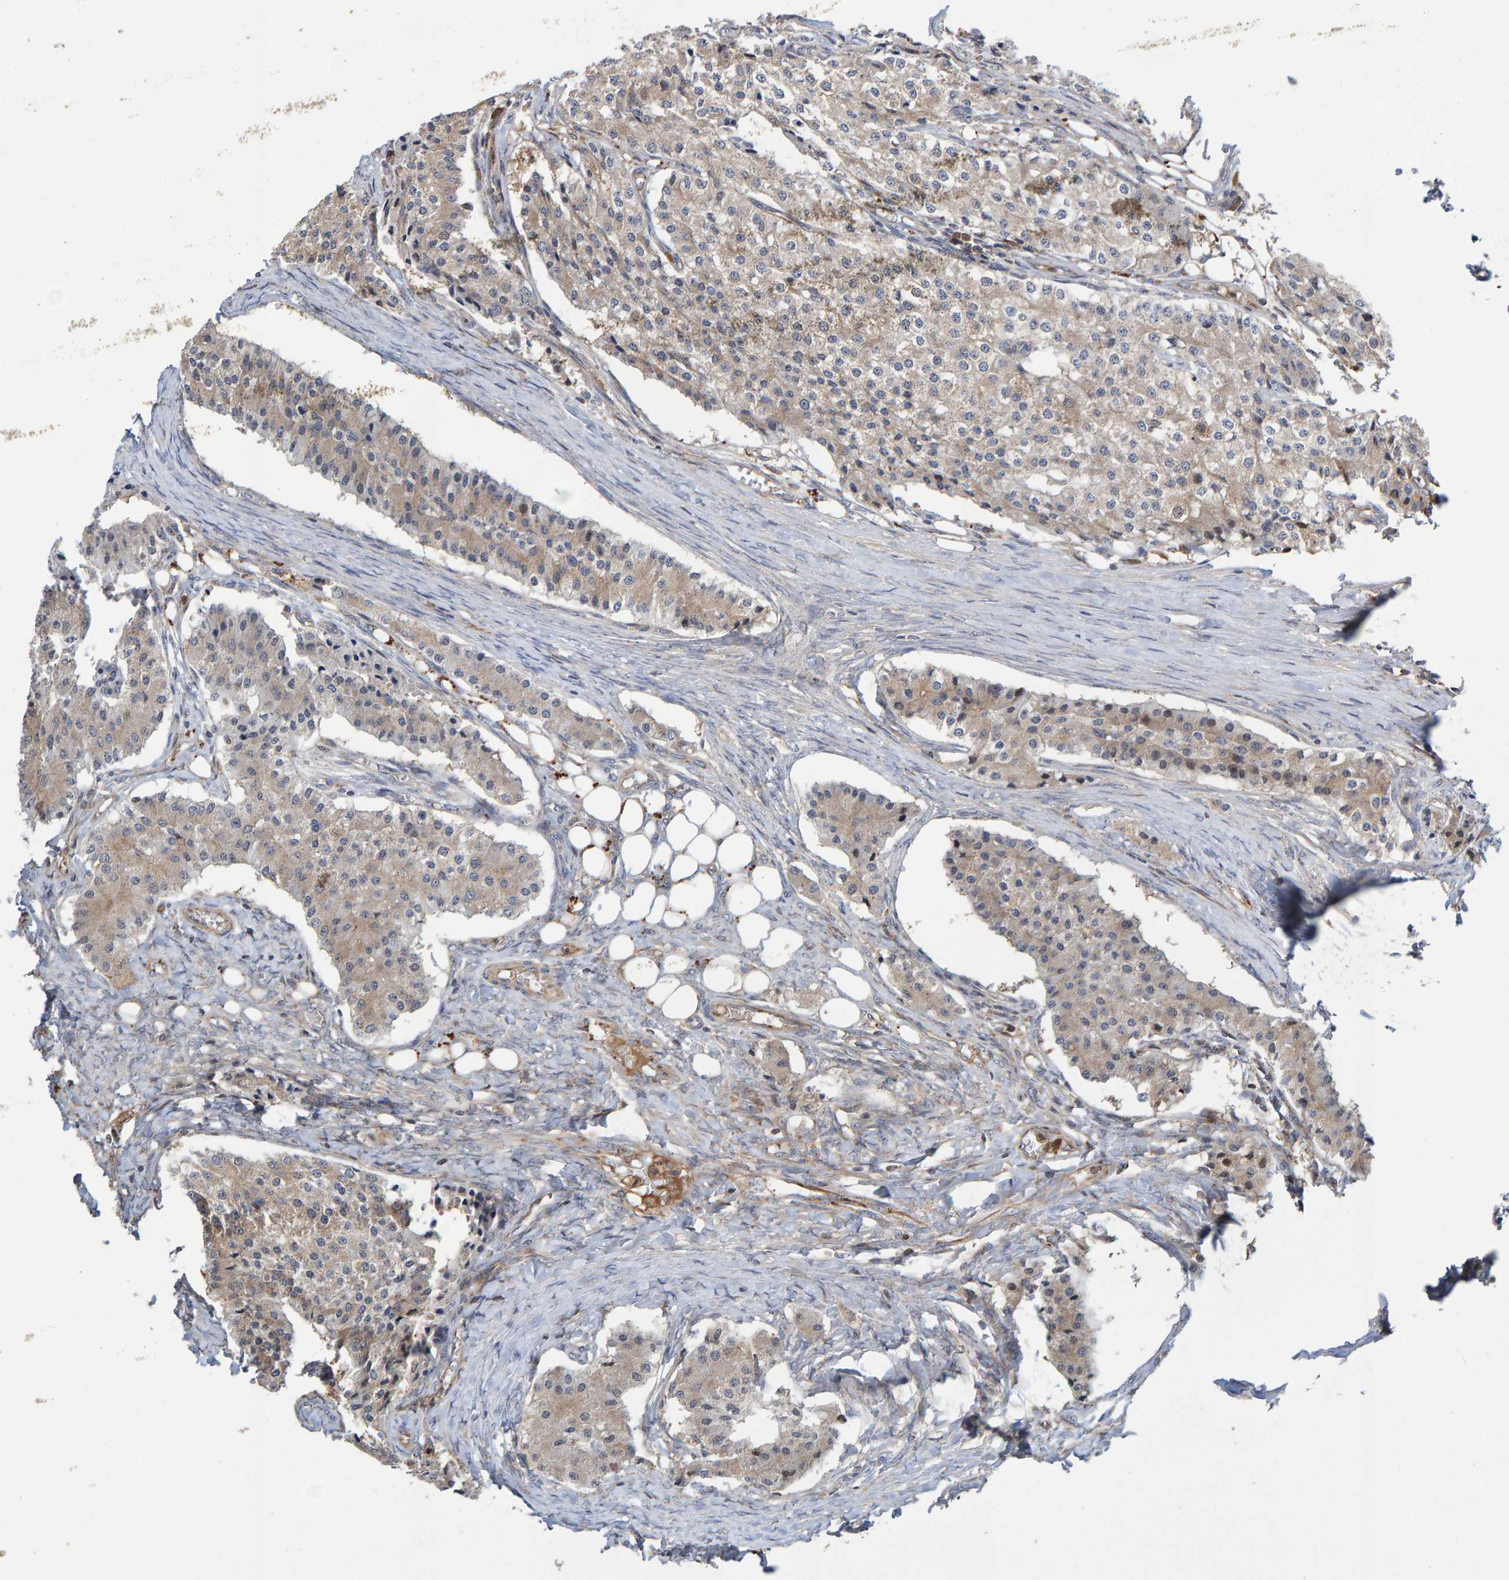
{"staining": {"intensity": "weak", "quantity": "<25%", "location": "cytoplasmic/membranous"}, "tissue": "carcinoid", "cell_type": "Tumor cells", "image_type": "cancer", "snomed": [{"axis": "morphology", "description": "Carcinoid, malignant, NOS"}, {"axis": "topography", "description": "Colon"}], "caption": "DAB immunohistochemical staining of carcinoid exhibits no significant positivity in tumor cells.", "gene": "KIAA0753", "patient": {"sex": "female", "age": 52}}